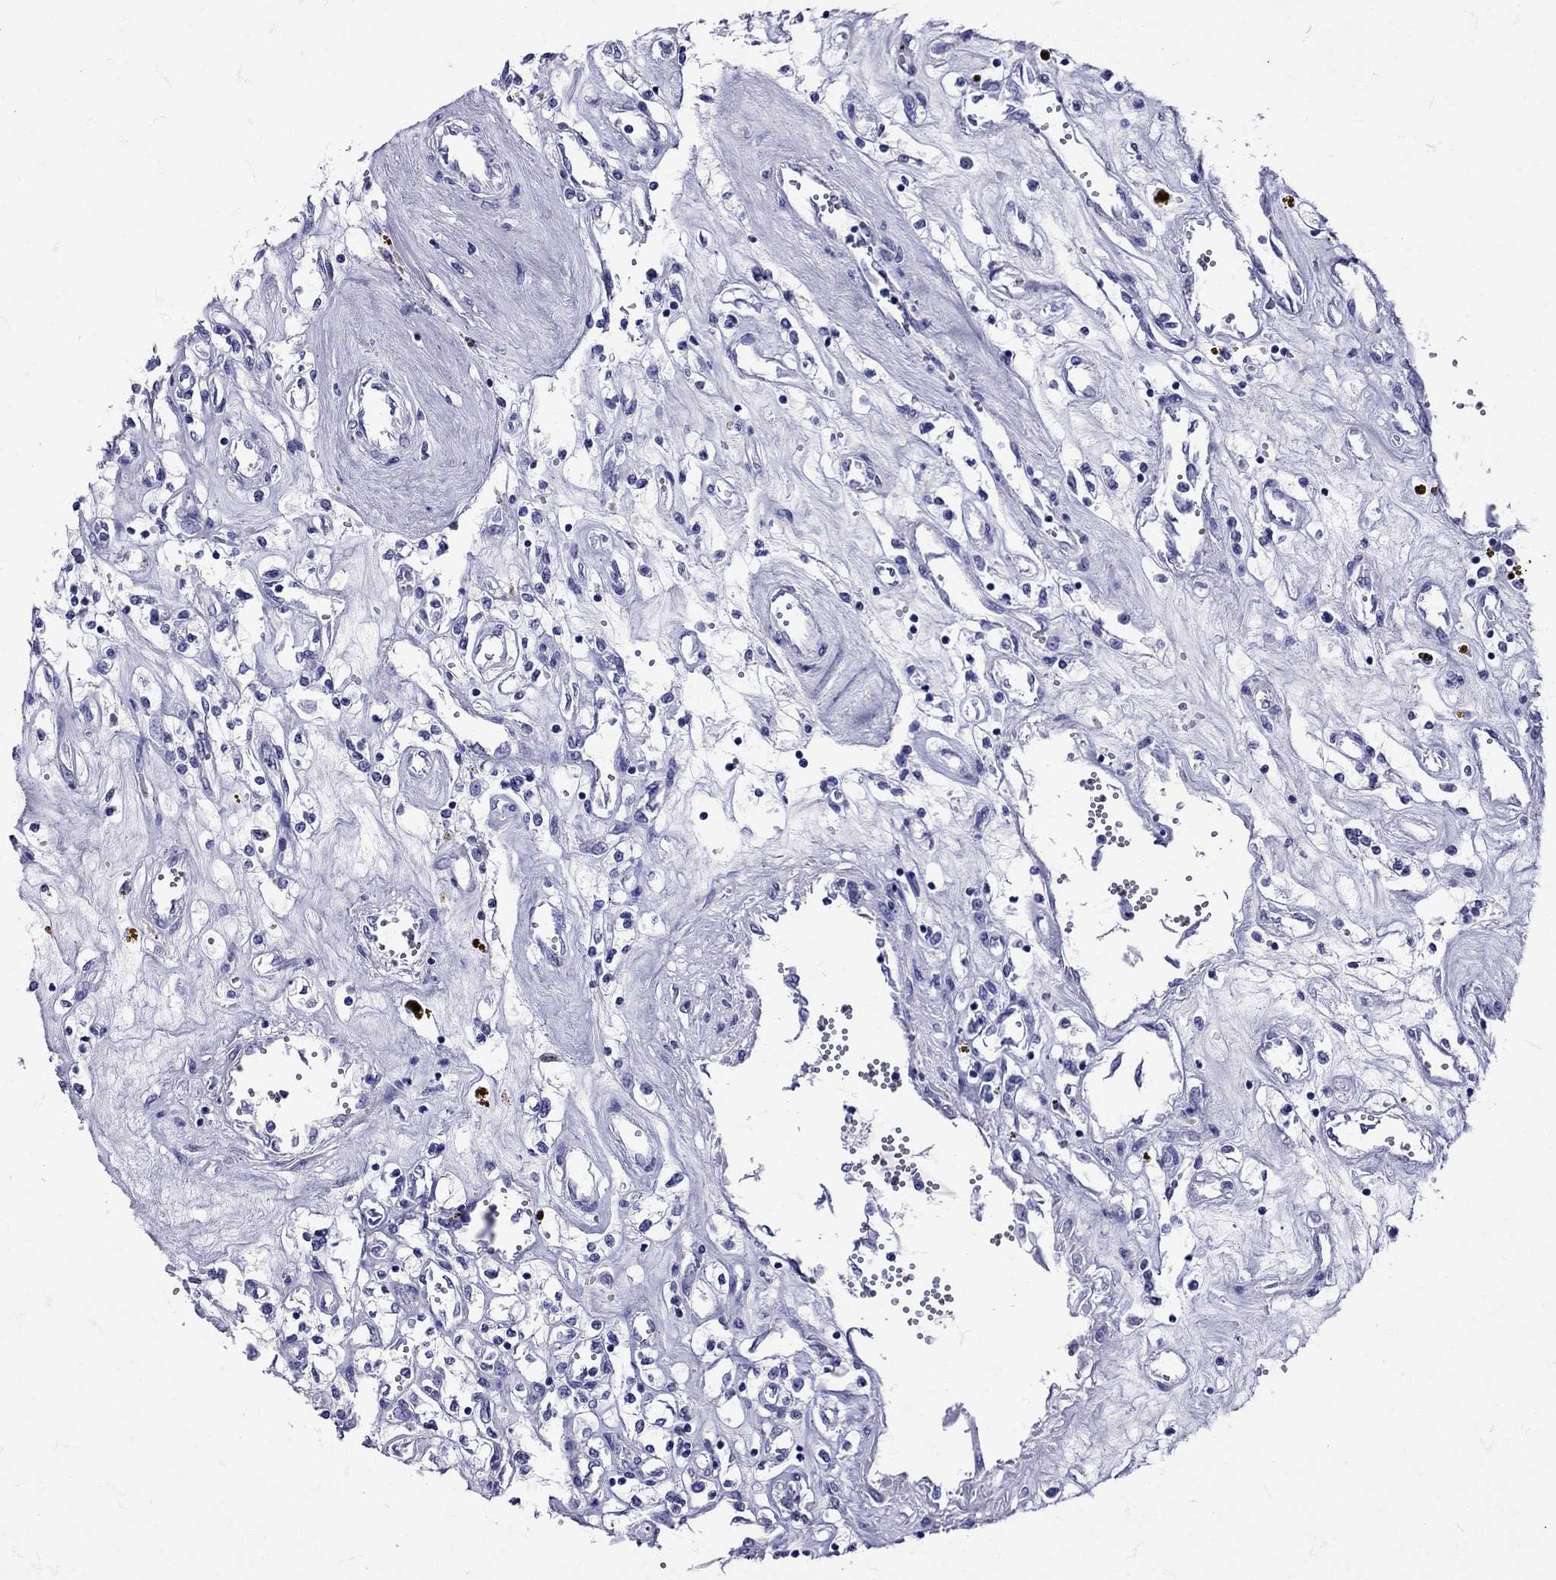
{"staining": {"intensity": "negative", "quantity": "none", "location": "none"}, "tissue": "renal cancer", "cell_type": "Tumor cells", "image_type": "cancer", "snomed": [{"axis": "morphology", "description": "Adenocarcinoma, NOS"}, {"axis": "topography", "description": "Kidney"}], "caption": "The photomicrograph exhibits no significant expression in tumor cells of renal cancer (adenocarcinoma).", "gene": "AVP", "patient": {"sex": "female", "age": 59}}